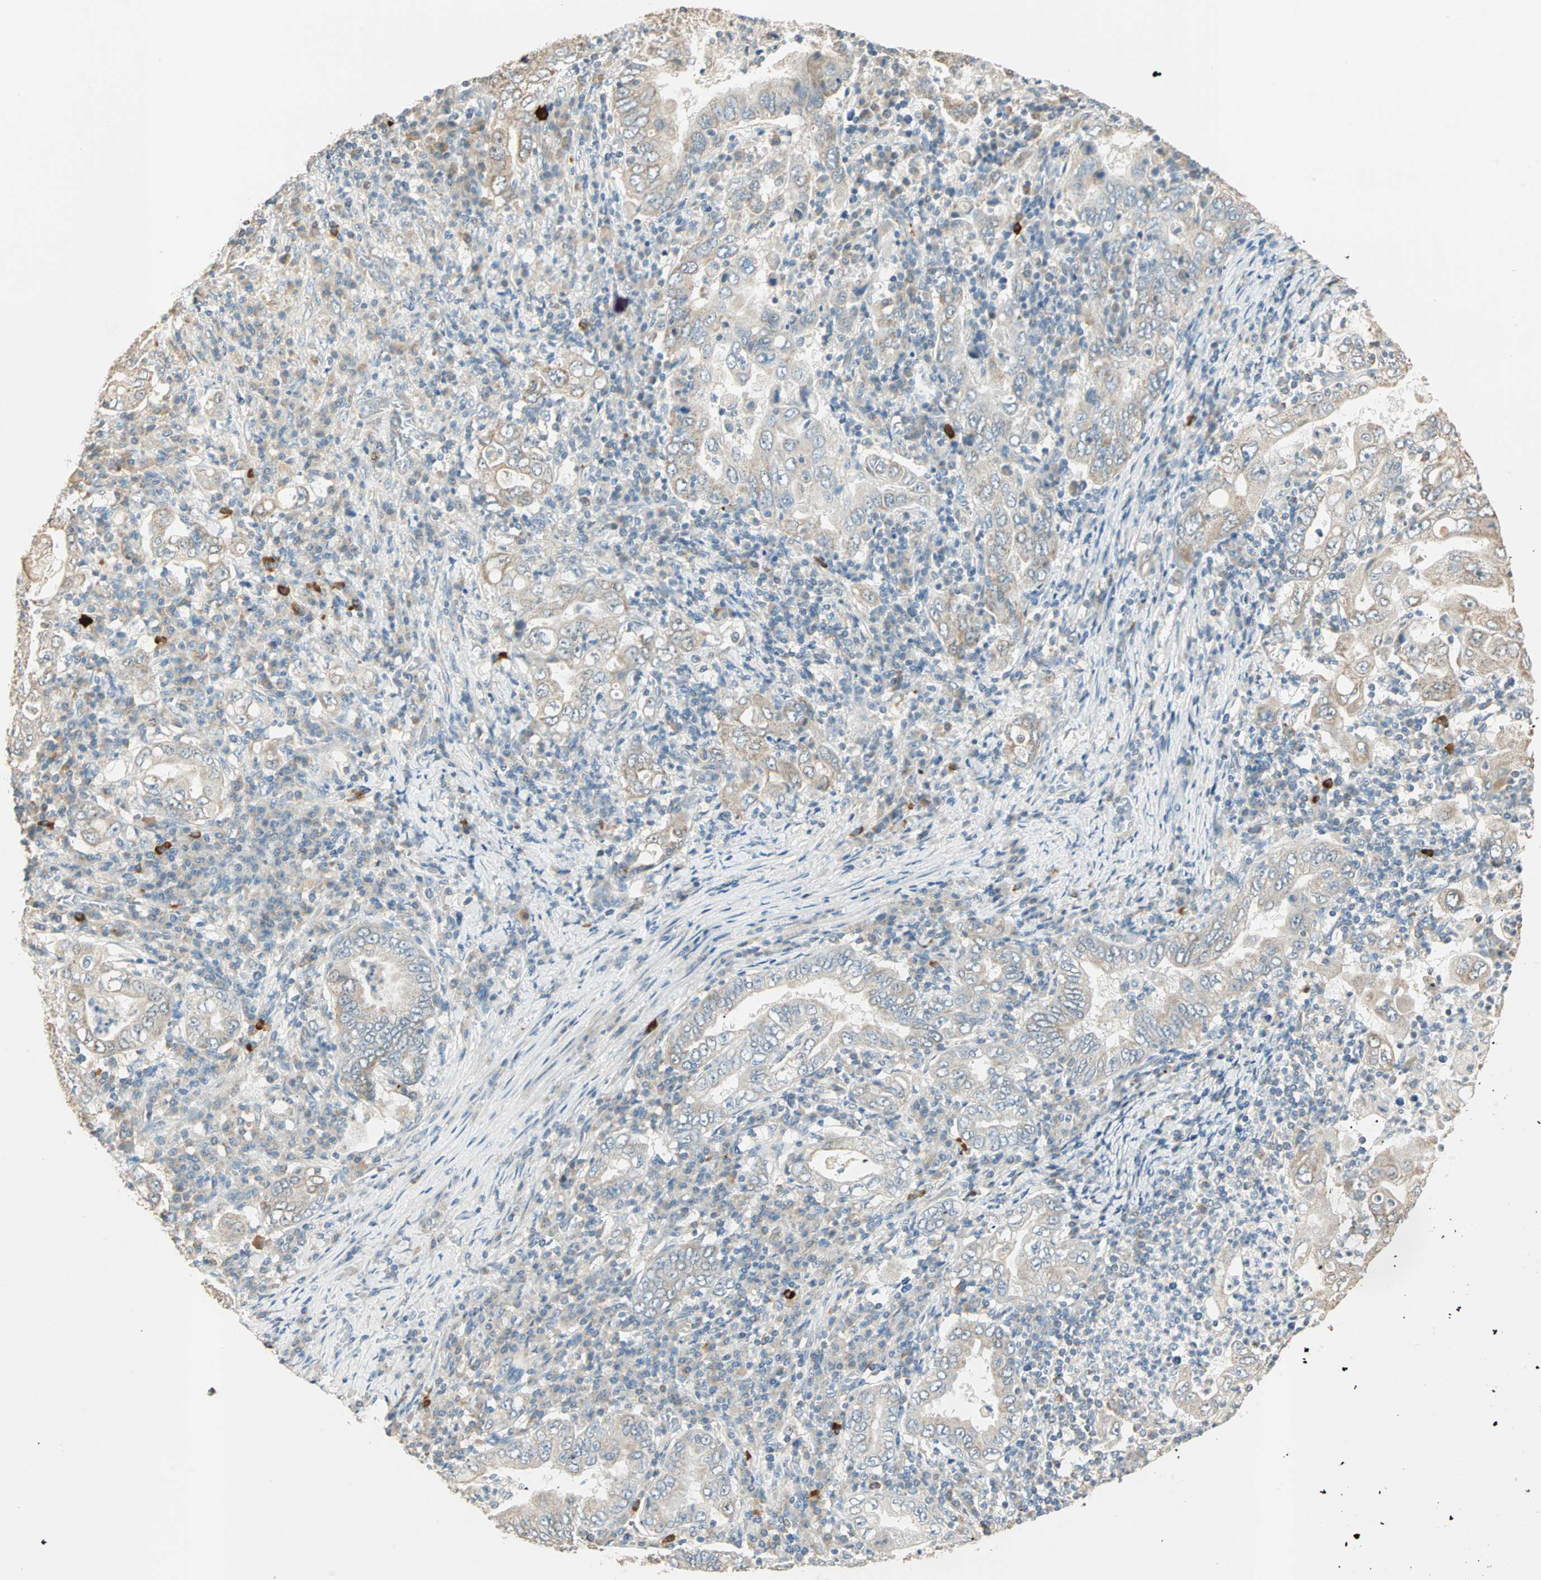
{"staining": {"intensity": "weak", "quantity": "25%-75%", "location": "cytoplasmic/membranous"}, "tissue": "stomach cancer", "cell_type": "Tumor cells", "image_type": "cancer", "snomed": [{"axis": "morphology", "description": "Normal tissue, NOS"}, {"axis": "morphology", "description": "Adenocarcinoma, NOS"}, {"axis": "topography", "description": "Esophagus"}, {"axis": "topography", "description": "Stomach, upper"}, {"axis": "topography", "description": "Peripheral nerve tissue"}], "caption": "Immunohistochemistry histopathology image of adenocarcinoma (stomach) stained for a protein (brown), which reveals low levels of weak cytoplasmic/membranous positivity in about 25%-75% of tumor cells.", "gene": "RAD18", "patient": {"sex": "male", "age": 62}}